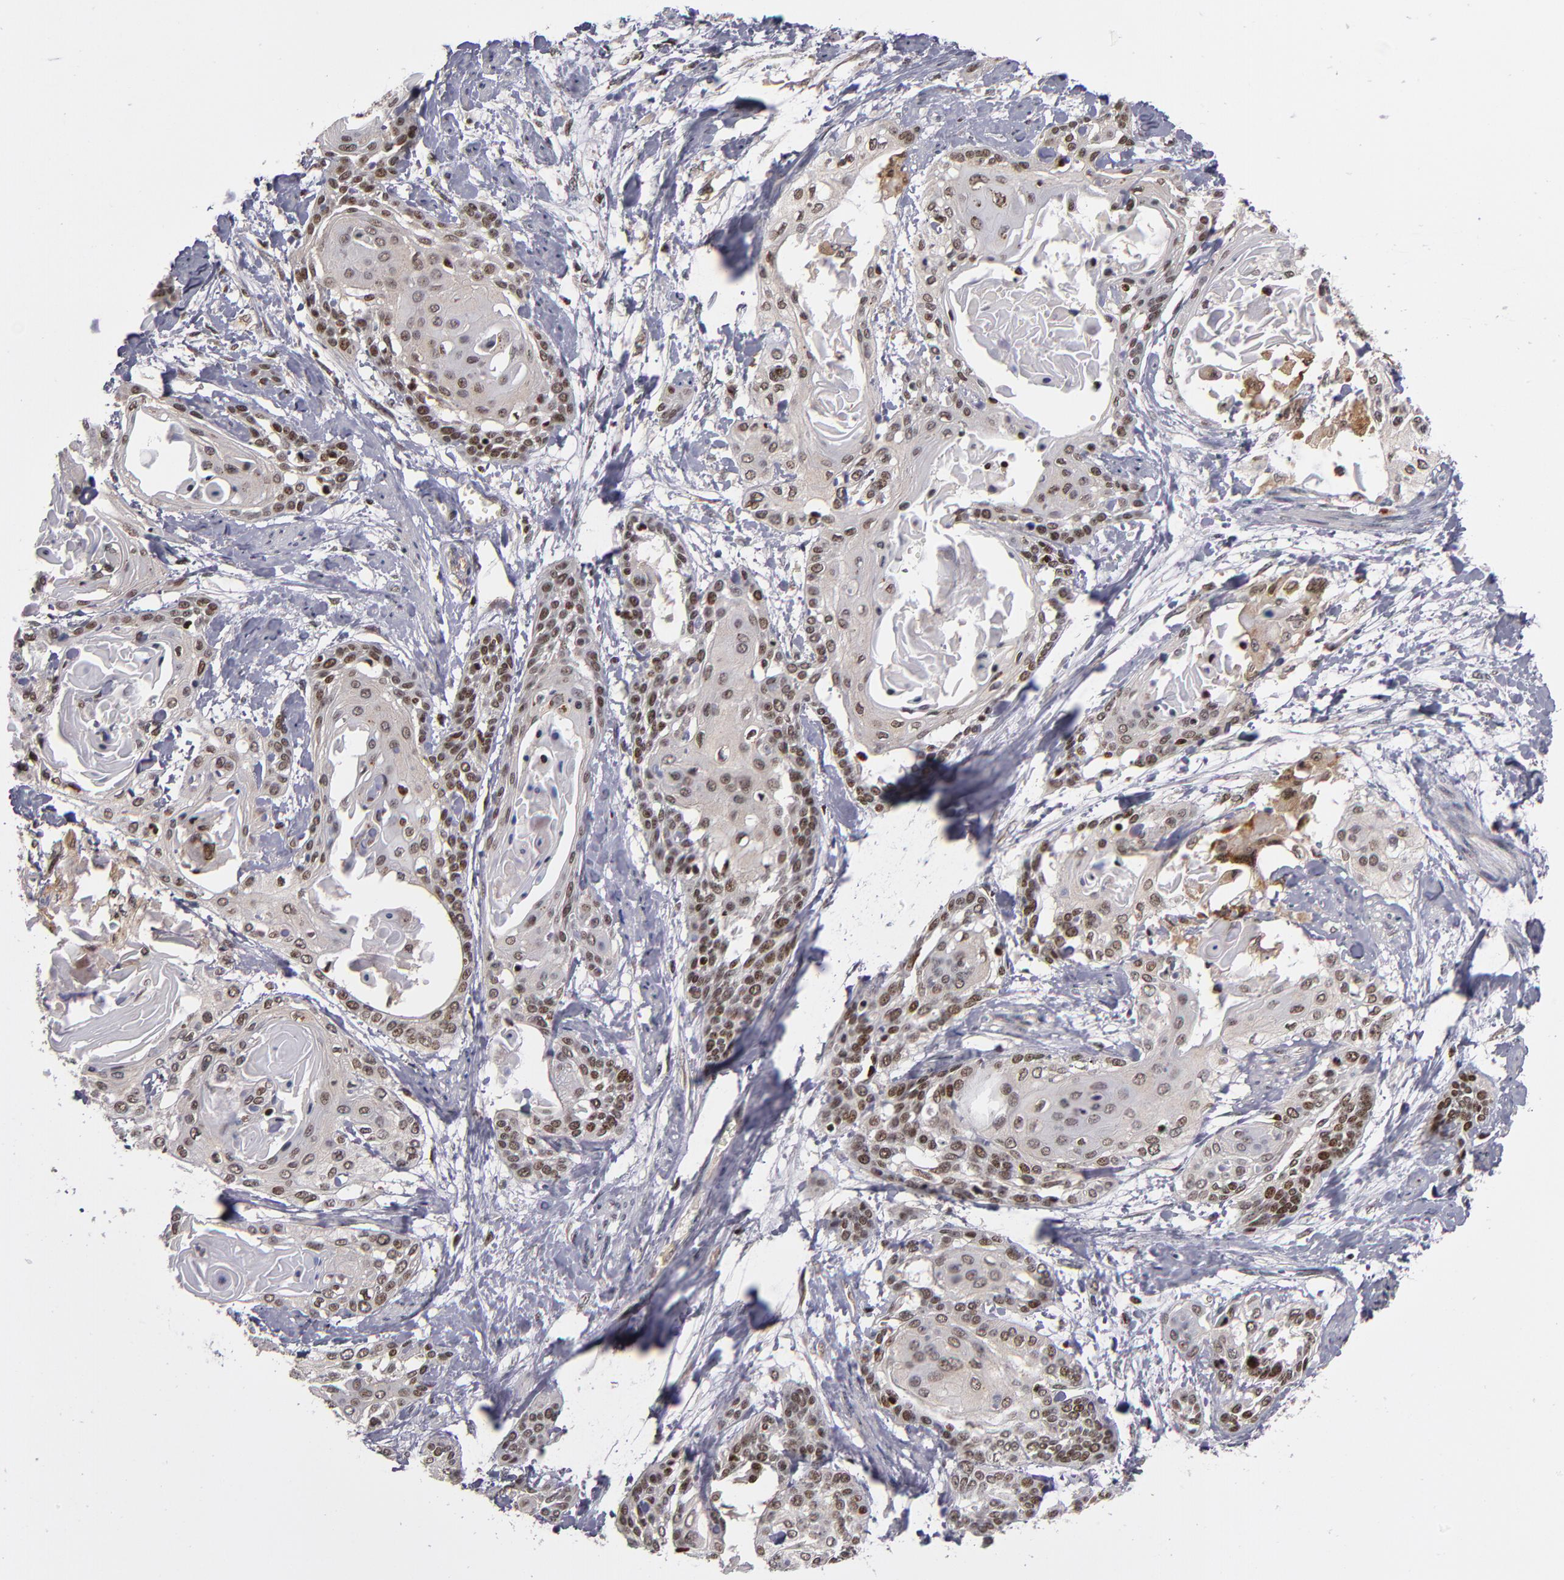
{"staining": {"intensity": "moderate", "quantity": "25%-75%", "location": "nuclear"}, "tissue": "cervical cancer", "cell_type": "Tumor cells", "image_type": "cancer", "snomed": [{"axis": "morphology", "description": "Squamous cell carcinoma, NOS"}, {"axis": "topography", "description": "Cervix"}], "caption": "The histopathology image demonstrates staining of cervical cancer, revealing moderate nuclear protein expression (brown color) within tumor cells.", "gene": "KDM6A", "patient": {"sex": "female", "age": 57}}